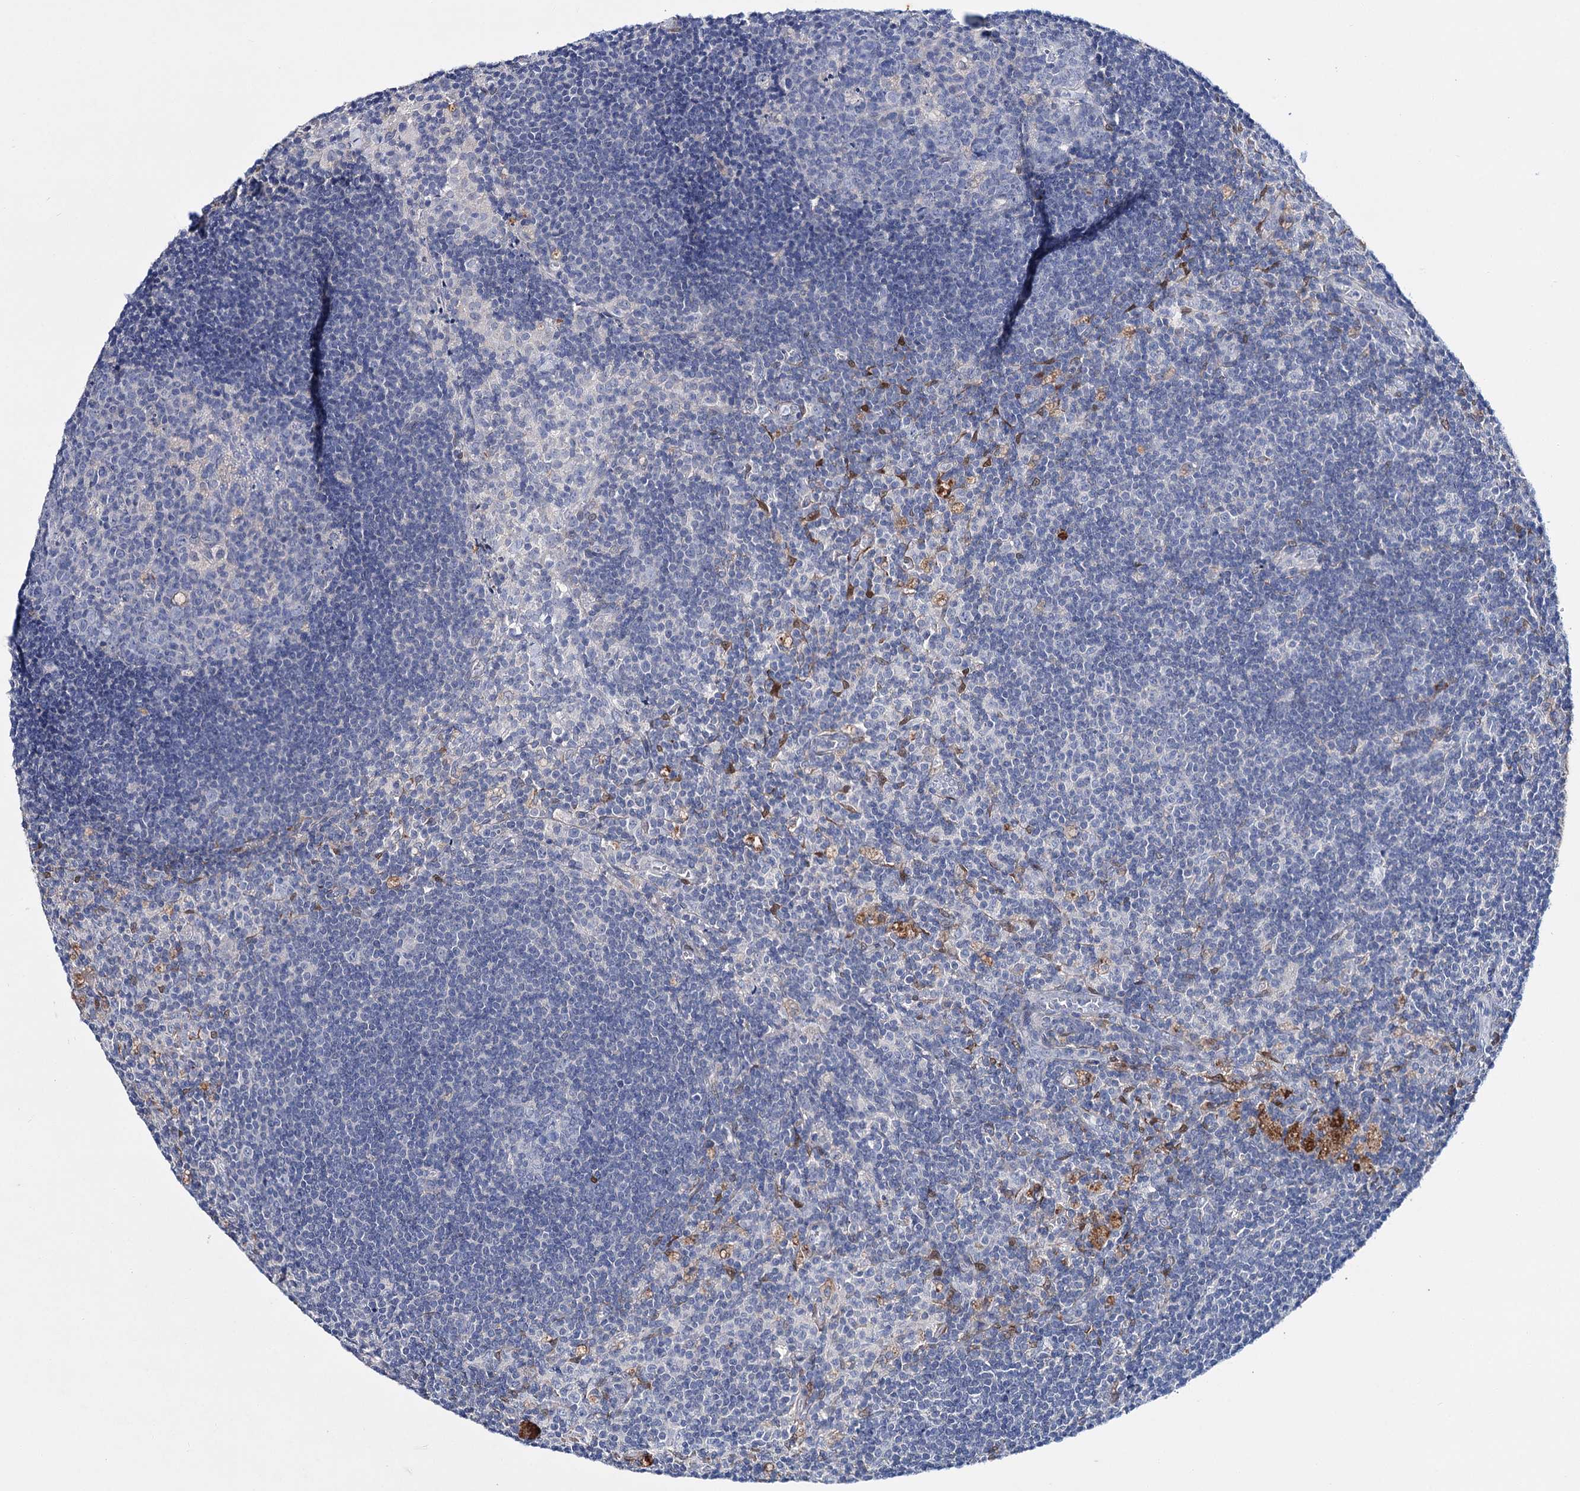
{"staining": {"intensity": "negative", "quantity": "none", "location": "none"}, "tissue": "lymph node", "cell_type": "Germinal center cells", "image_type": "normal", "snomed": [{"axis": "morphology", "description": "Normal tissue, NOS"}, {"axis": "topography", "description": "Lymph node"}], "caption": "Immunohistochemistry (IHC) histopathology image of benign lymph node: lymph node stained with DAB (3,3'-diaminobenzidine) exhibits no significant protein positivity in germinal center cells.", "gene": "LYZL4", "patient": {"sex": "male", "age": 69}}